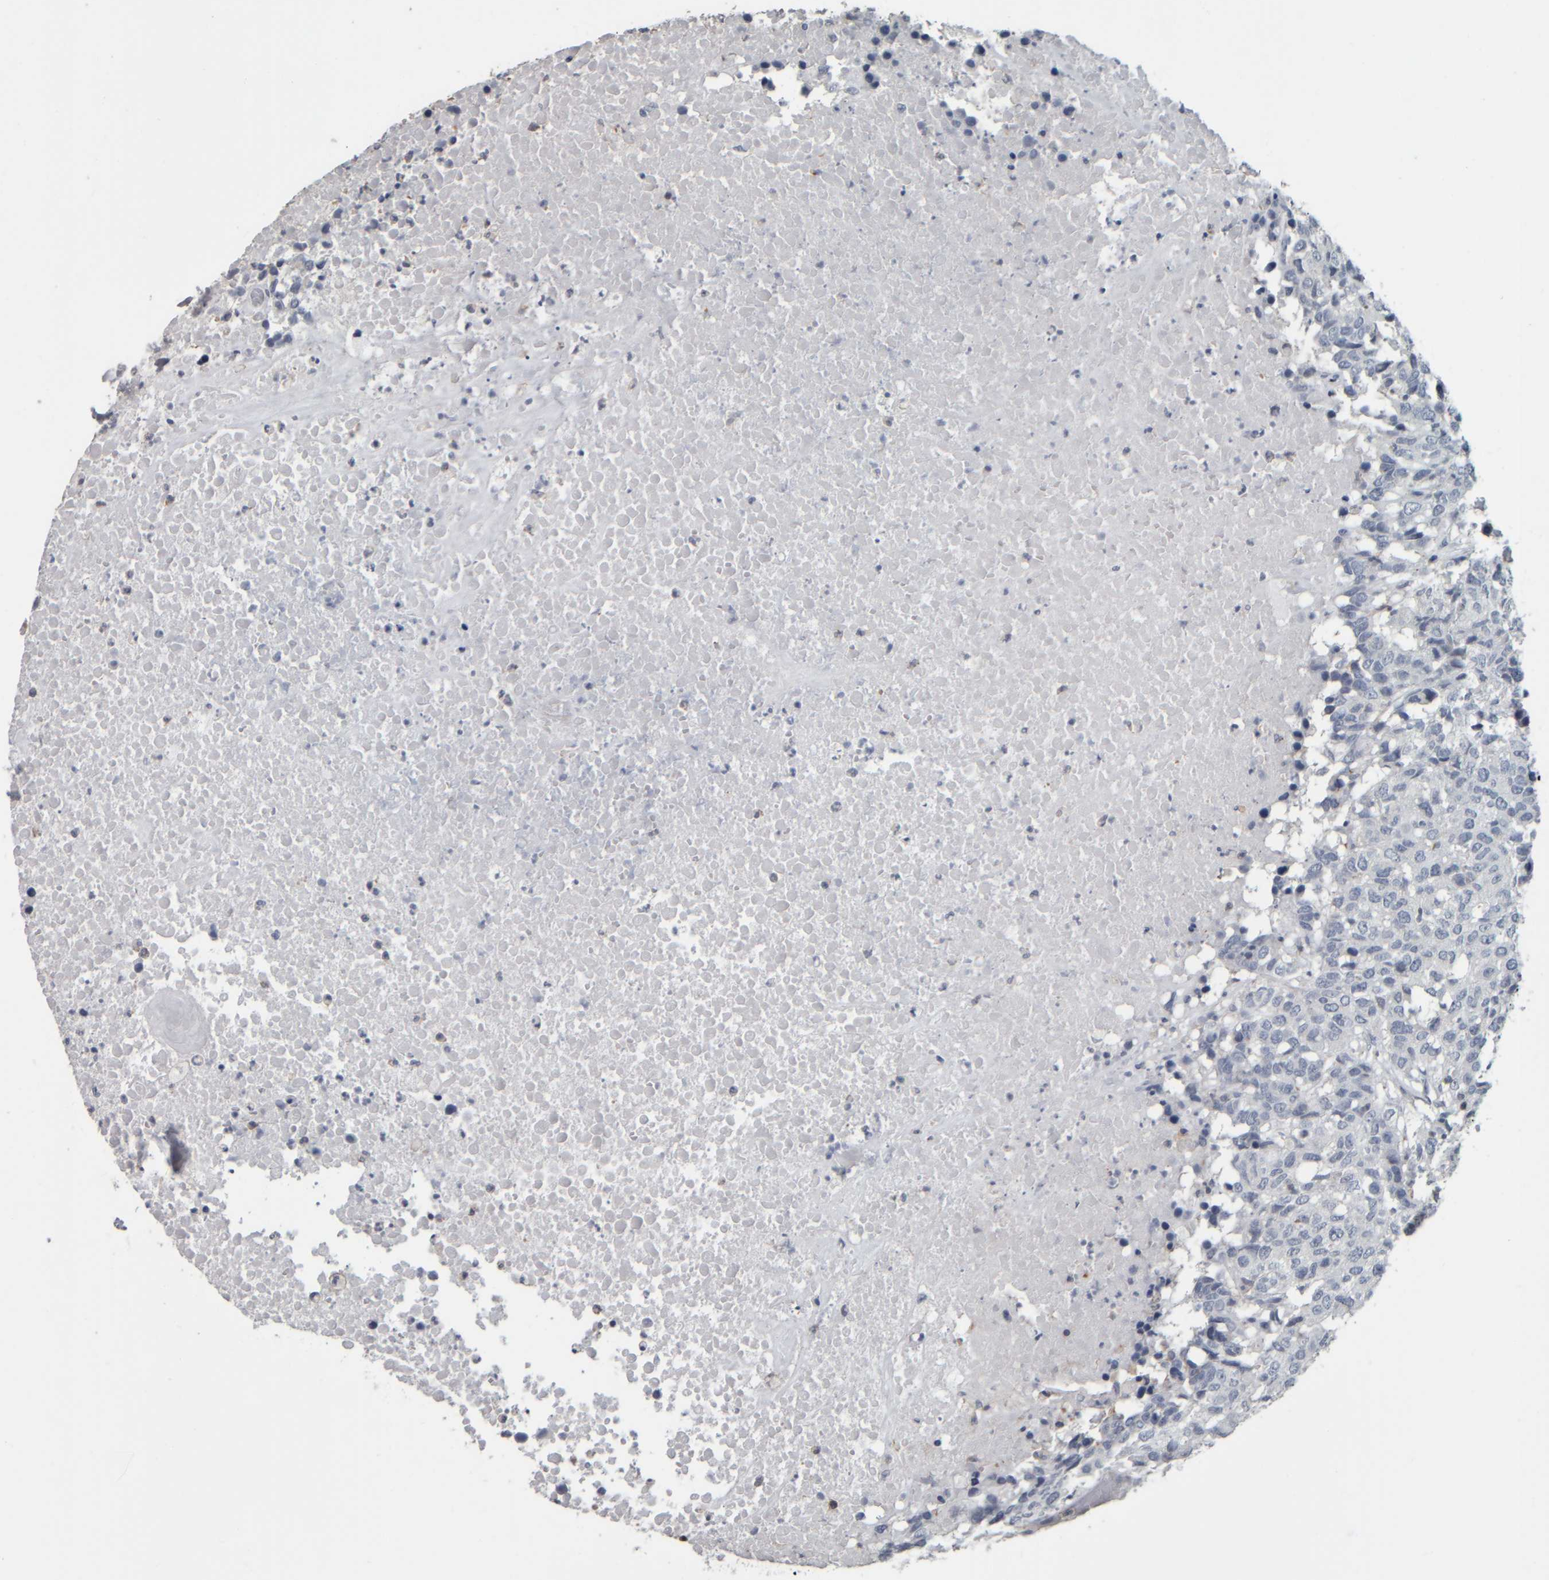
{"staining": {"intensity": "negative", "quantity": "none", "location": "none"}, "tissue": "head and neck cancer", "cell_type": "Tumor cells", "image_type": "cancer", "snomed": [{"axis": "morphology", "description": "Squamous cell carcinoma, NOS"}, {"axis": "topography", "description": "Head-Neck"}], "caption": "This is an IHC micrograph of human head and neck squamous cell carcinoma. There is no positivity in tumor cells.", "gene": "CAVIN4", "patient": {"sex": "male", "age": 66}}